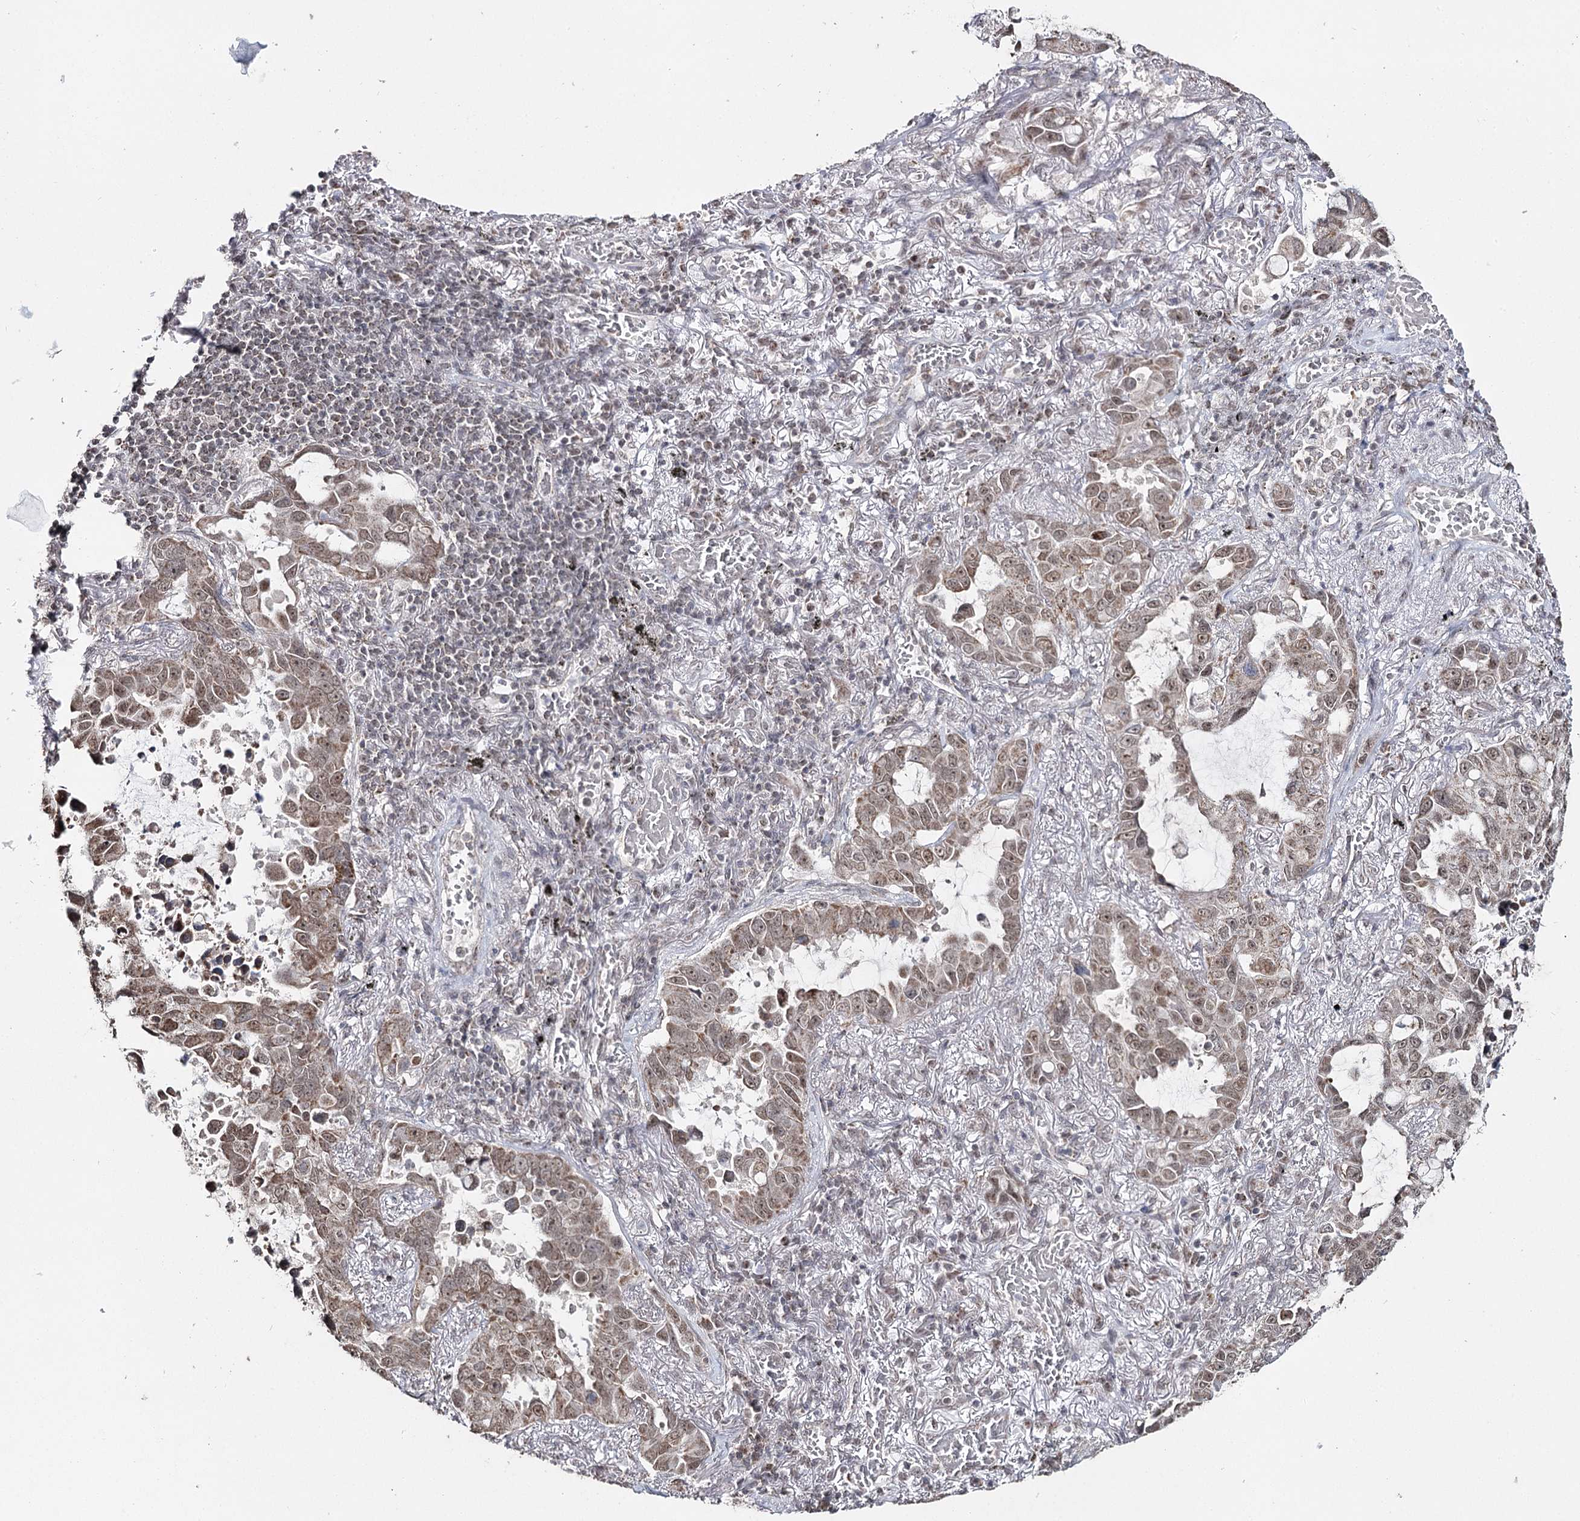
{"staining": {"intensity": "moderate", "quantity": ">75%", "location": "cytoplasmic/membranous,nuclear"}, "tissue": "lung cancer", "cell_type": "Tumor cells", "image_type": "cancer", "snomed": [{"axis": "morphology", "description": "Adenocarcinoma, NOS"}, {"axis": "topography", "description": "Lung"}], "caption": "There is medium levels of moderate cytoplasmic/membranous and nuclear staining in tumor cells of lung adenocarcinoma, as demonstrated by immunohistochemical staining (brown color).", "gene": "PDHX", "patient": {"sex": "male", "age": 64}}